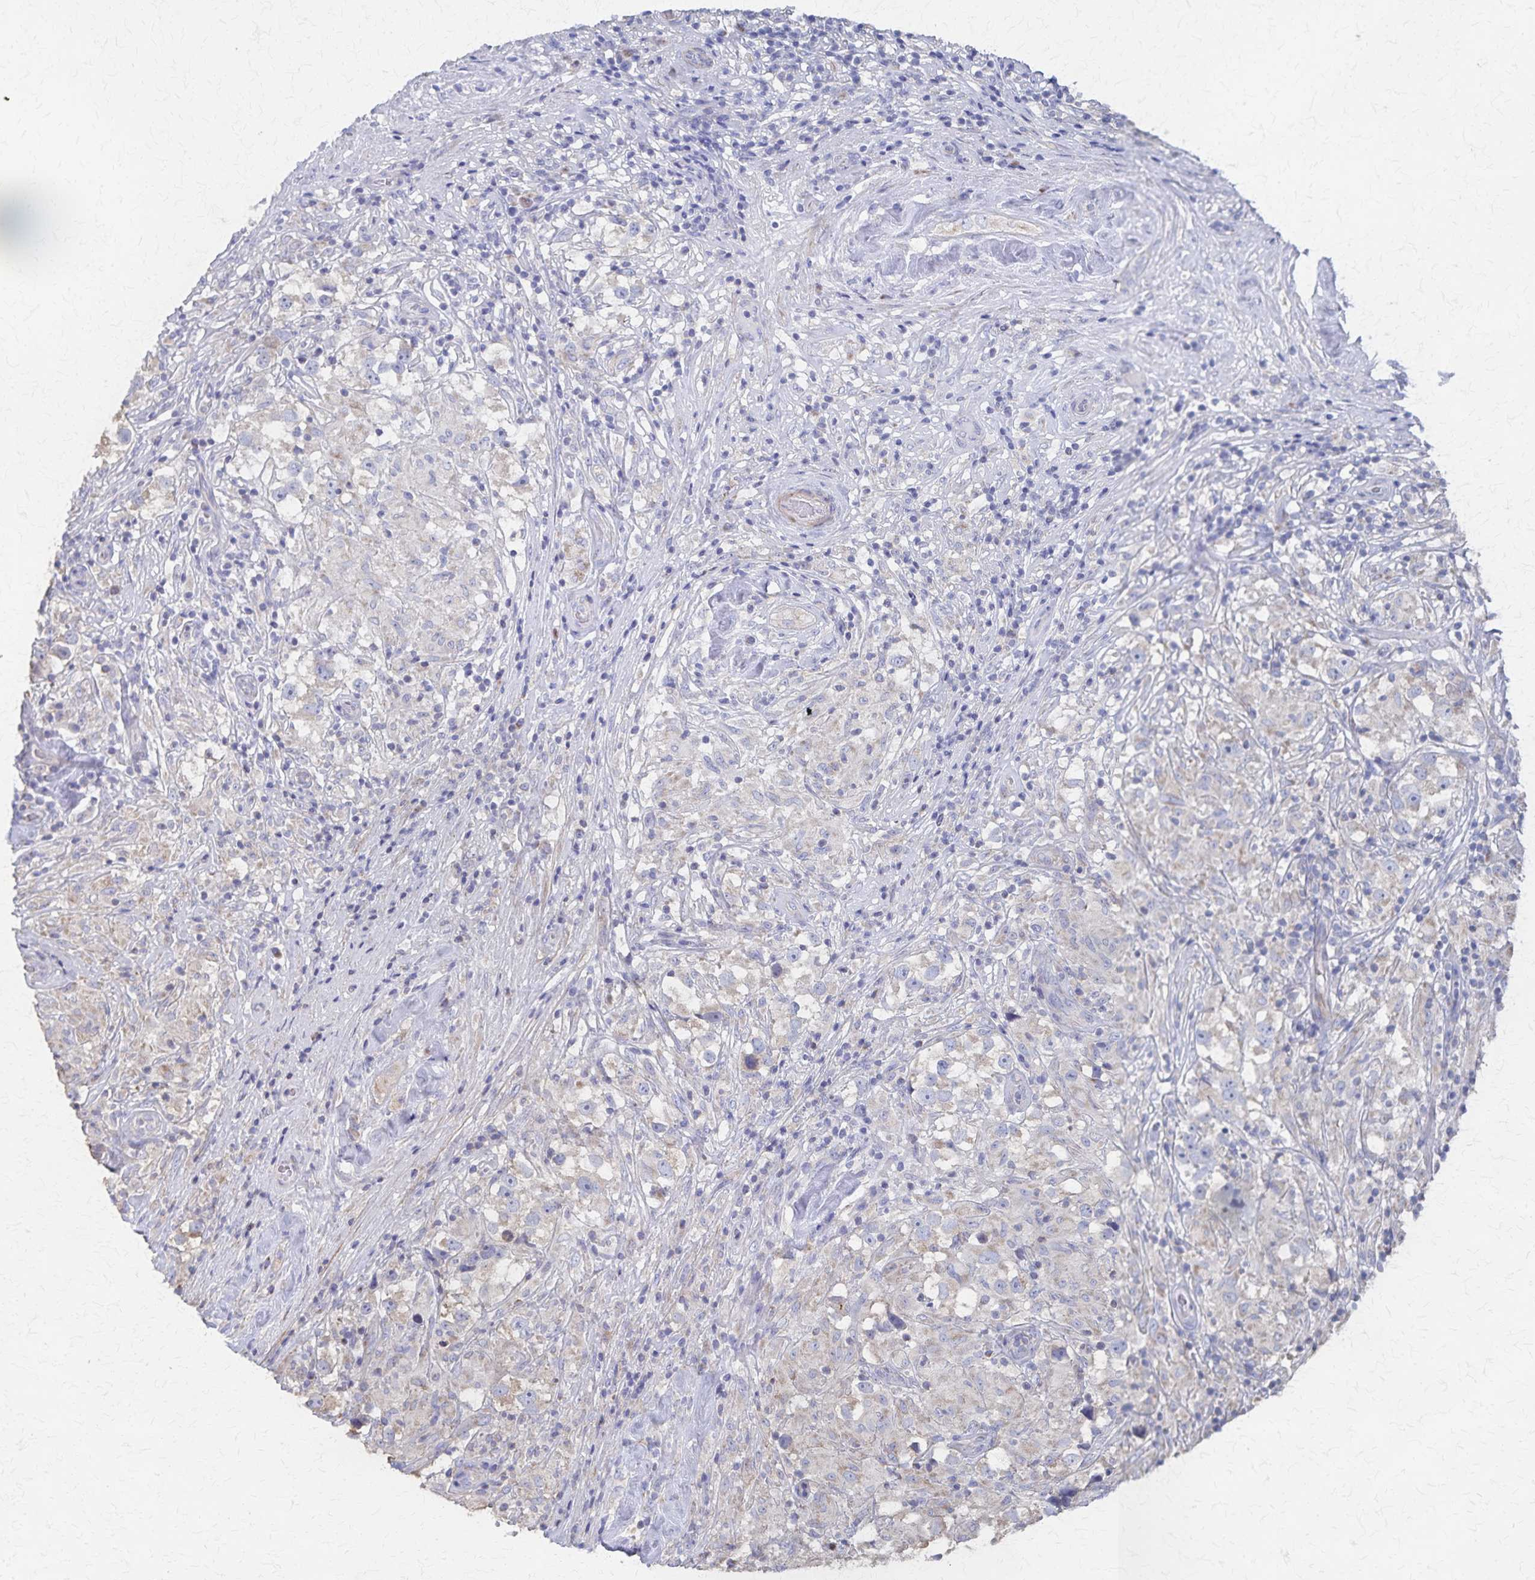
{"staining": {"intensity": "weak", "quantity": "25%-75%", "location": "cytoplasmic/membranous"}, "tissue": "testis cancer", "cell_type": "Tumor cells", "image_type": "cancer", "snomed": [{"axis": "morphology", "description": "Seminoma, NOS"}, {"axis": "topography", "description": "Testis"}], "caption": "IHC histopathology image of neoplastic tissue: human testis cancer stained using immunohistochemistry exhibits low levels of weak protein expression localized specifically in the cytoplasmic/membranous of tumor cells, appearing as a cytoplasmic/membranous brown color.", "gene": "PGAP2", "patient": {"sex": "male", "age": 46}}